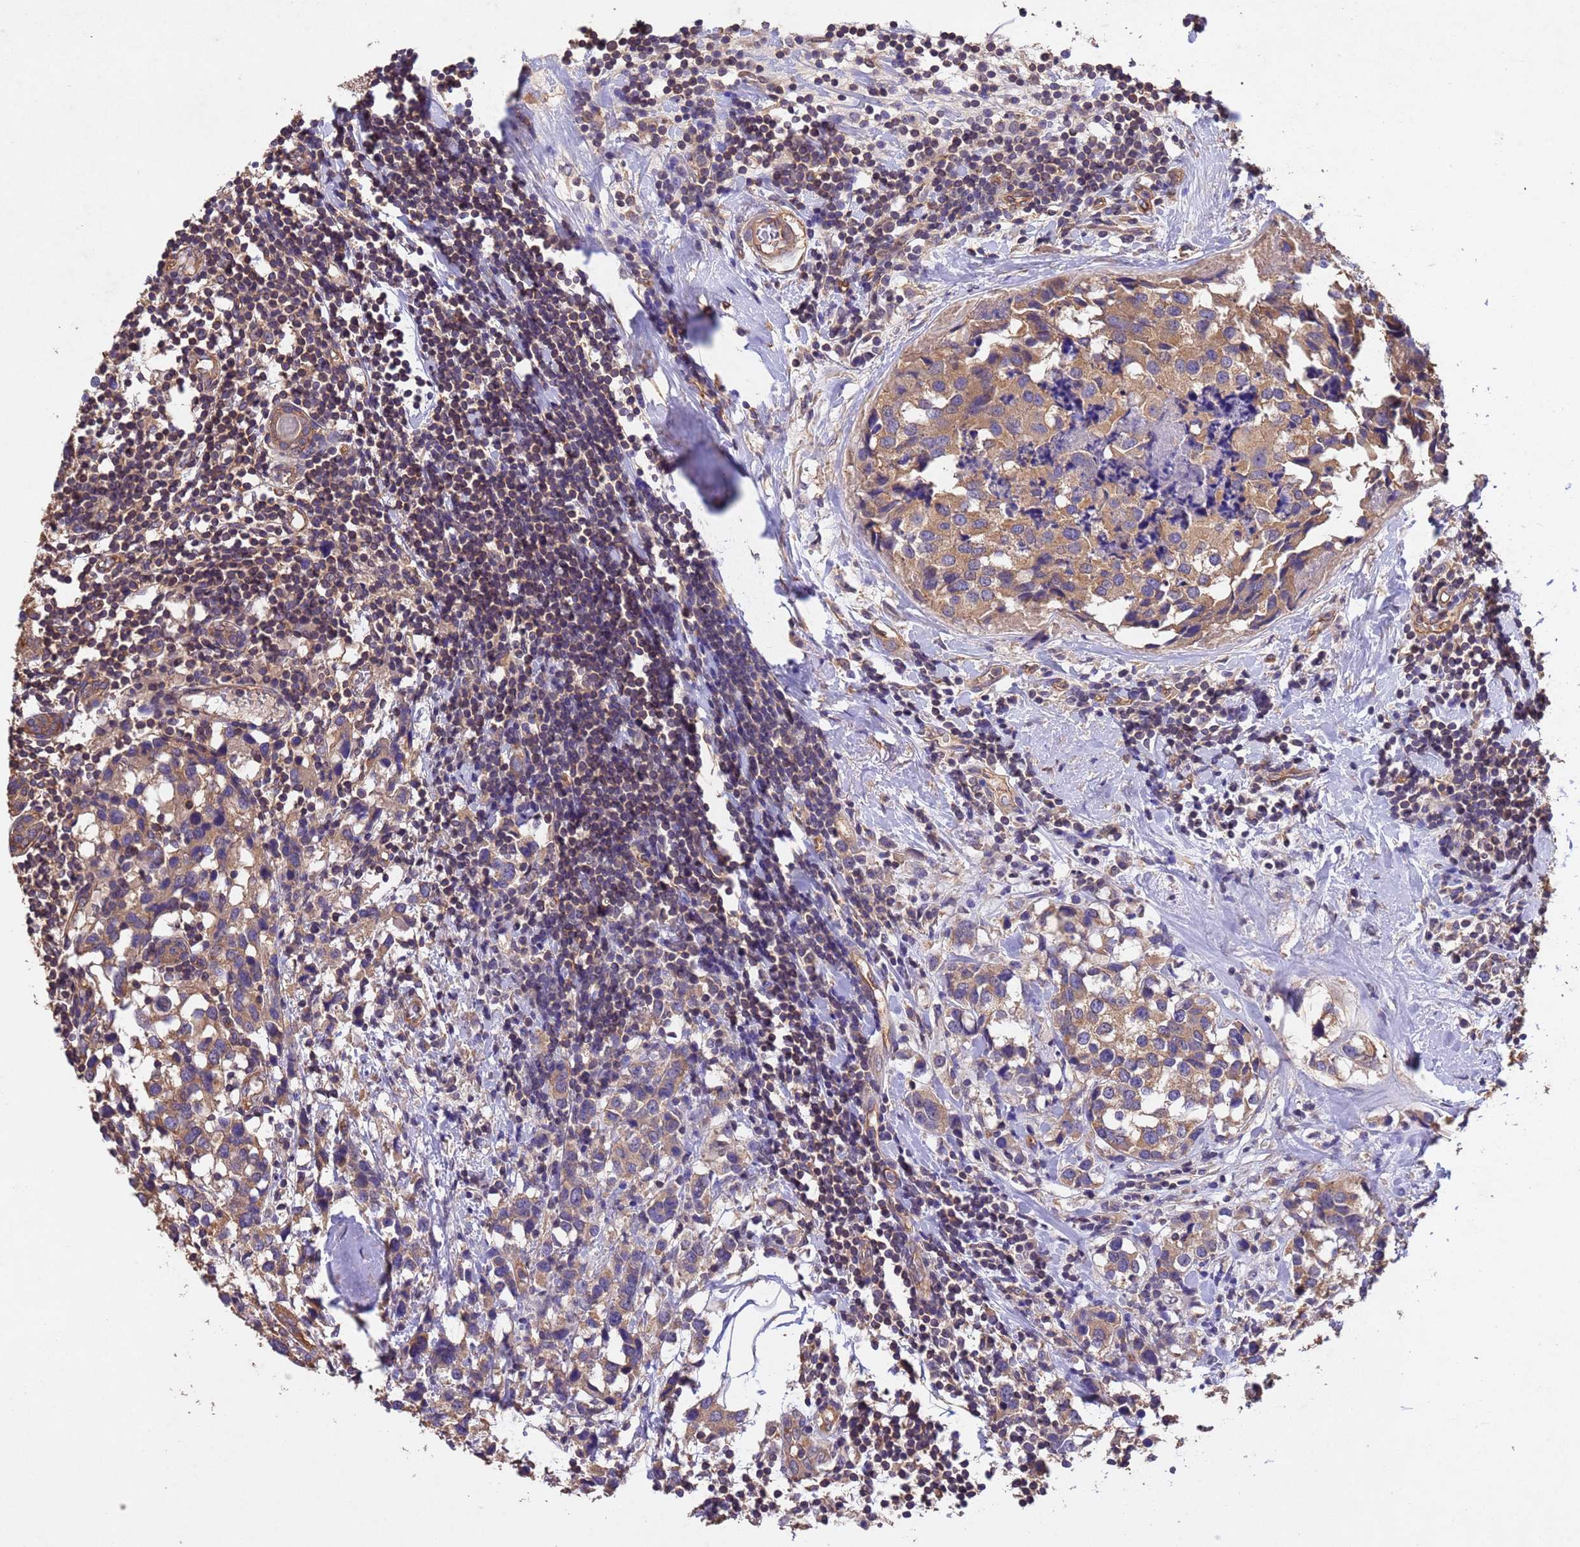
{"staining": {"intensity": "moderate", "quantity": ">75%", "location": "cytoplasmic/membranous"}, "tissue": "breast cancer", "cell_type": "Tumor cells", "image_type": "cancer", "snomed": [{"axis": "morphology", "description": "Lobular carcinoma"}, {"axis": "topography", "description": "Breast"}], "caption": "Tumor cells exhibit medium levels of moderate cytoplasmic/membranous staining in about >75% of cells in human lobular carcinoma (breast). (IHC, brightfield microscopy, high magnification).", "gene": "MTX3", "patient": {"sex": "female", "age": 59}}